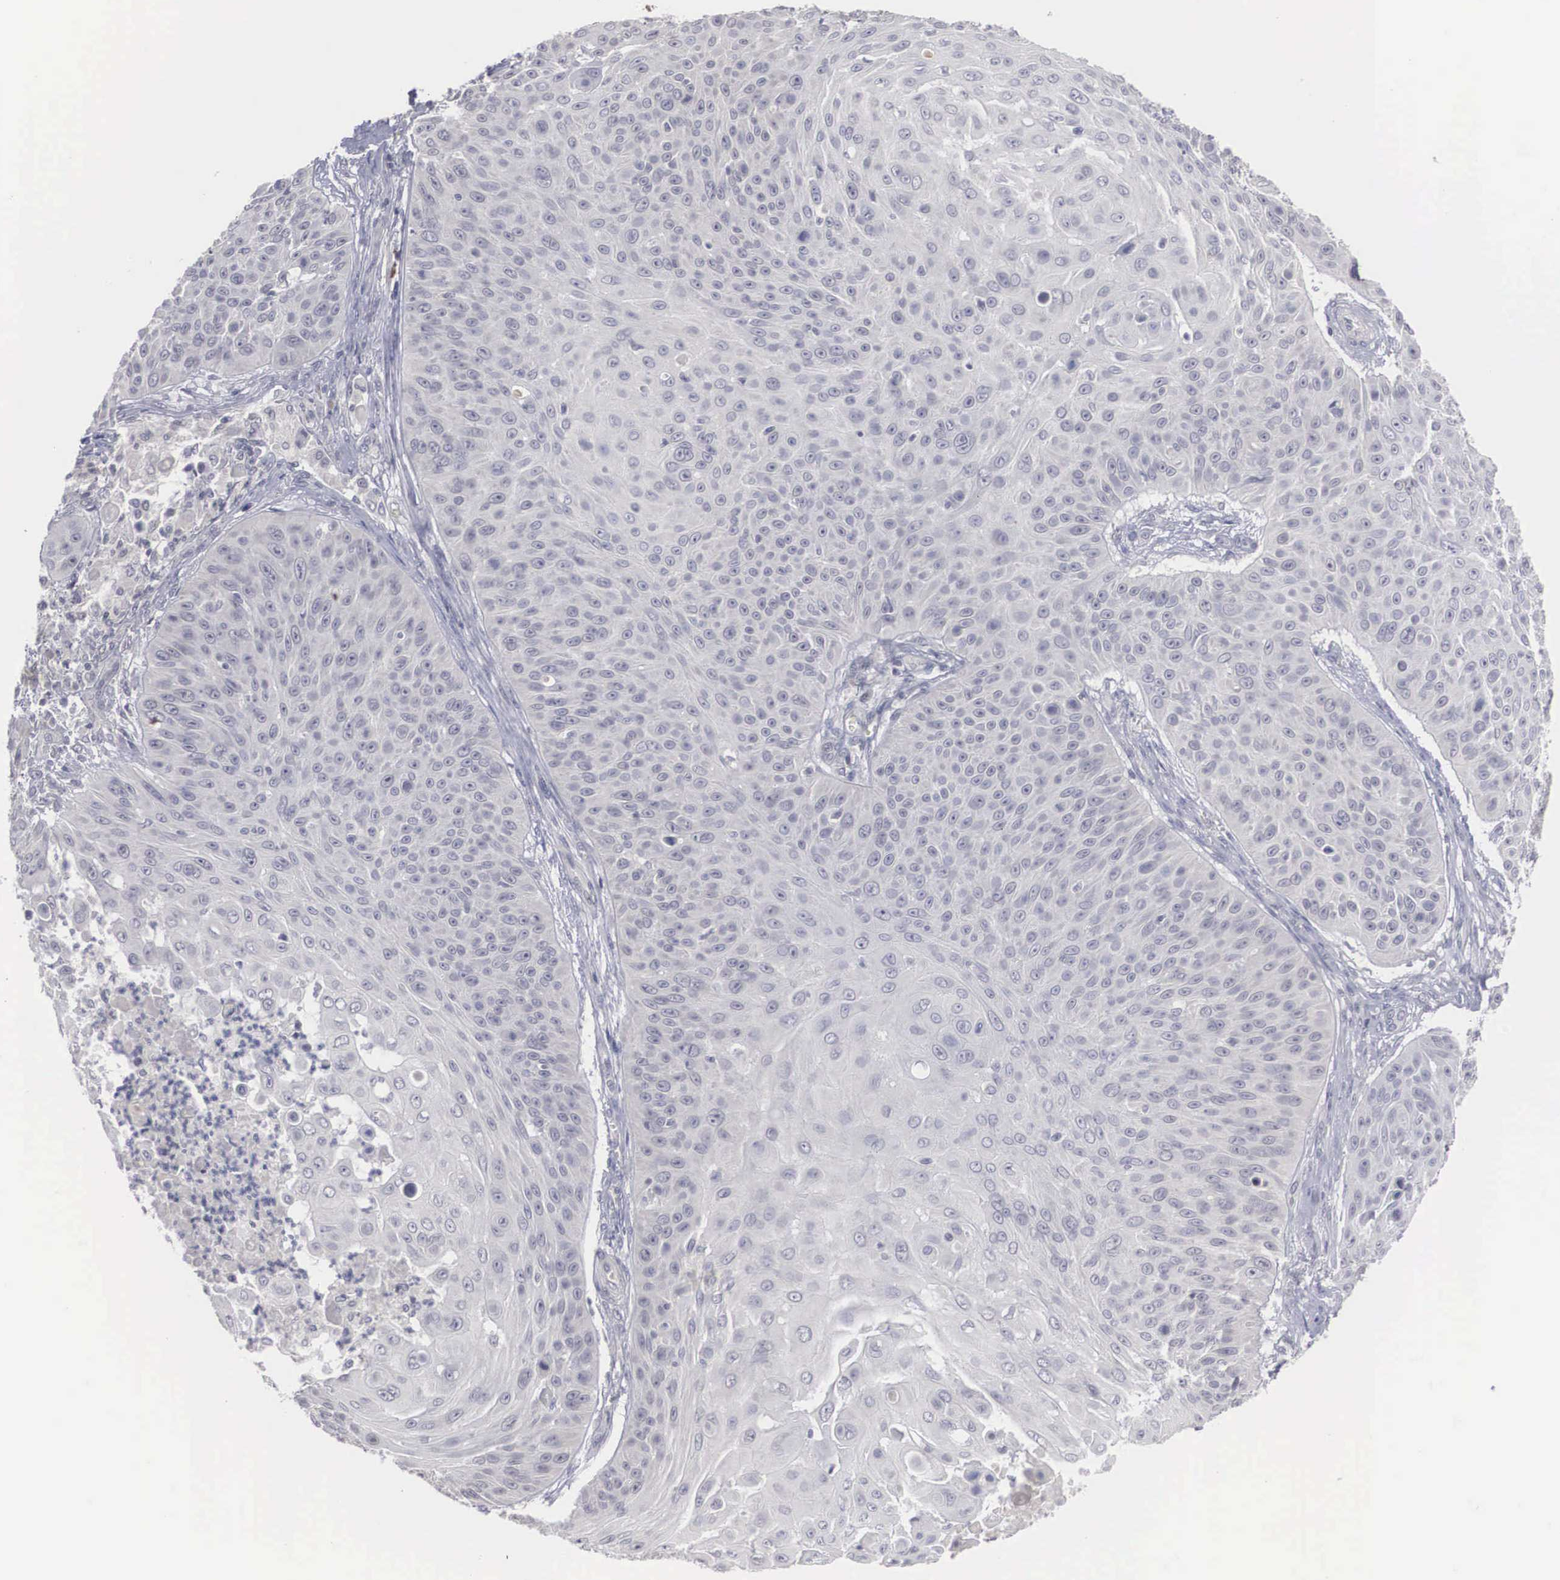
{"staining": {"intensity": "negative", "quantity": "none", "location": "none"}, "tissue": "skin cancer", "cell_type": "Tumor cells", "image_type": "cancer", "snomed": [{"axis": "morphology", "description": "Squamous cell carcinoma, NOS"}, {"axis": "topography", "description": "Skin"}], "caption": "High power microscopy histopathology image of an IHC image of skin cancer, revealing no significant expression in tumor cells. Nuclei are stained in blue.", "gene": "WDR89", "patient": {"sex": "male", "age": 82}}